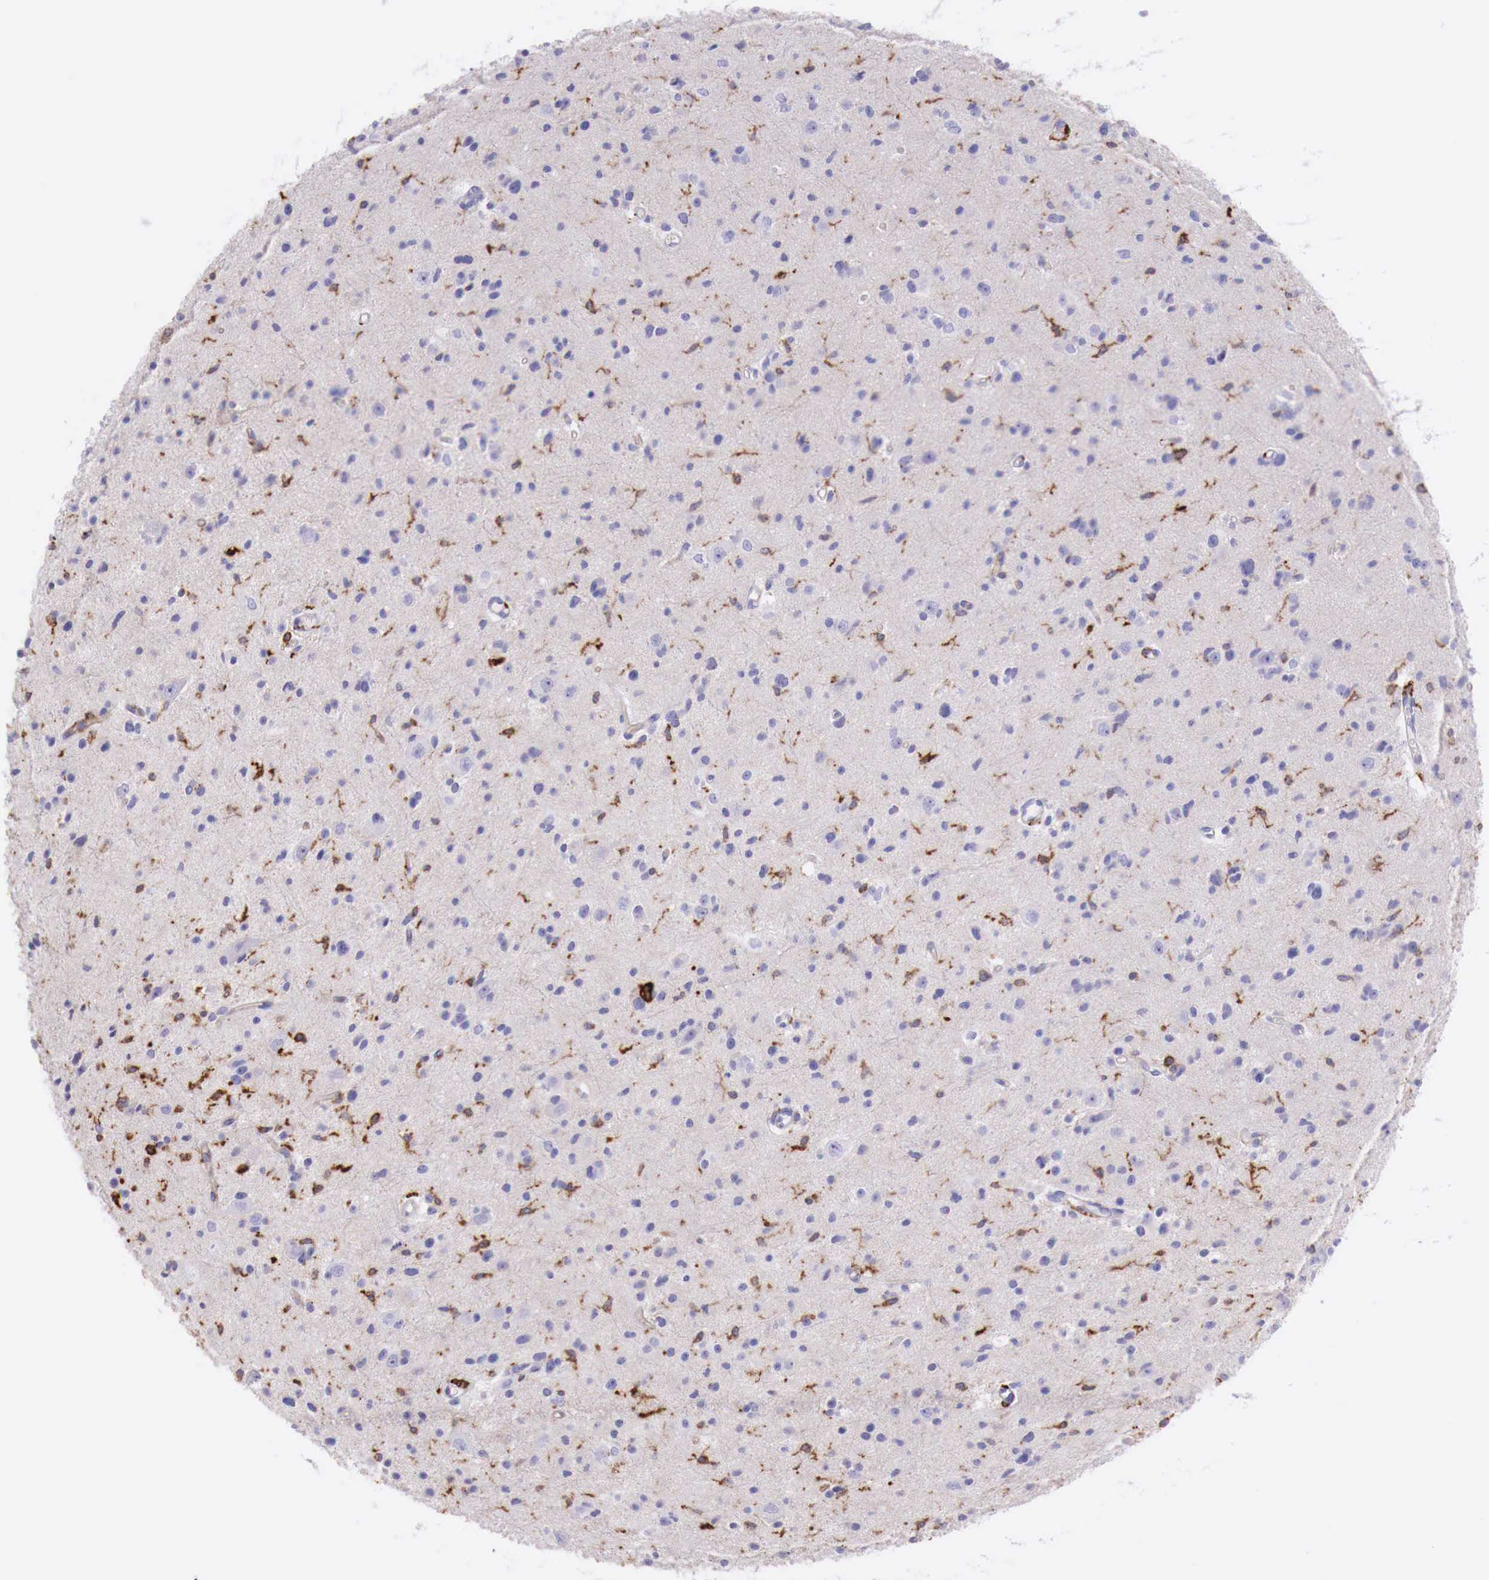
{"staining": {"intensity": "negative", "quantity": "none", "location": "none"}, "tissue": "glioma", "cell_type": "Tumor cells", "image_type": "cancer", "snomed": [{"axis": "morphology", "description": "Glioma, malignant, Low grade"}, {"axis": "topography", "description": "Brain"}], "caption": "An IHC histopathology image of malignant low-grade glioma is shown. There is no staining in tumor cells of malignant low-grade glioma.", "gene": "MSR1", "patient": {"sex": "female", "age": 46}}